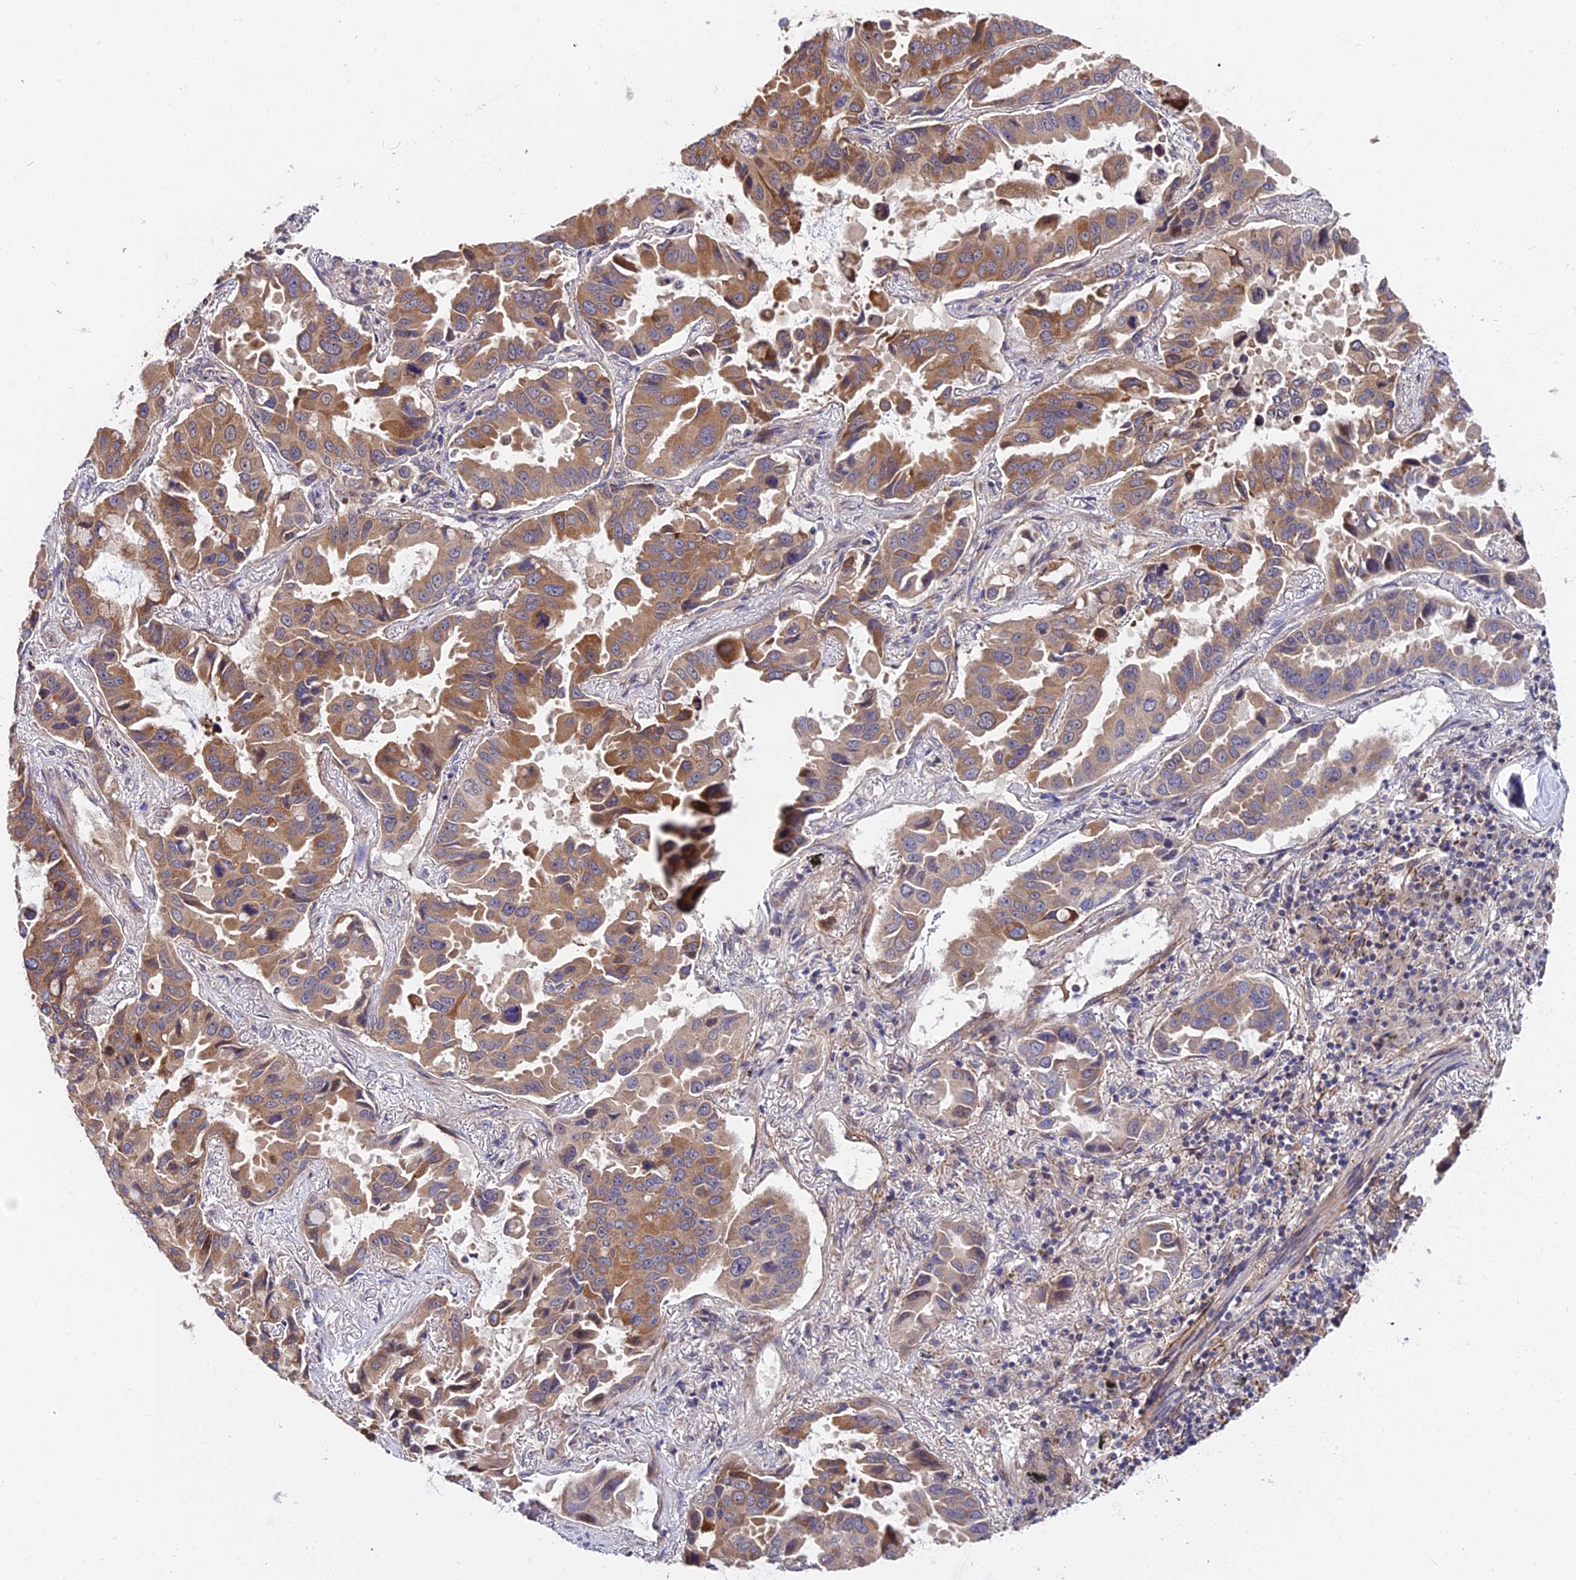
{"staining": {"intensity": "moderate", "quantity": ">75%", "location": "cytoplasmic/membranous"}, "tissue": "lung cancer", "cell_type": "Tumor cells", "image_type": "cancer", "snomed": [{"axis": "morphology", "description": "Adenocarcinoma, NOS"}, {"axis": "topography", "description": "Lung"}], "caption": "Human lung adenocarcinoma stained for a protein (brown) exhibits moderate cytoplasmic/membranous positive staining in about >75% of tumor cells.", "gene": "TRMT1", "patient": {"sex": "male", "age": 64}}